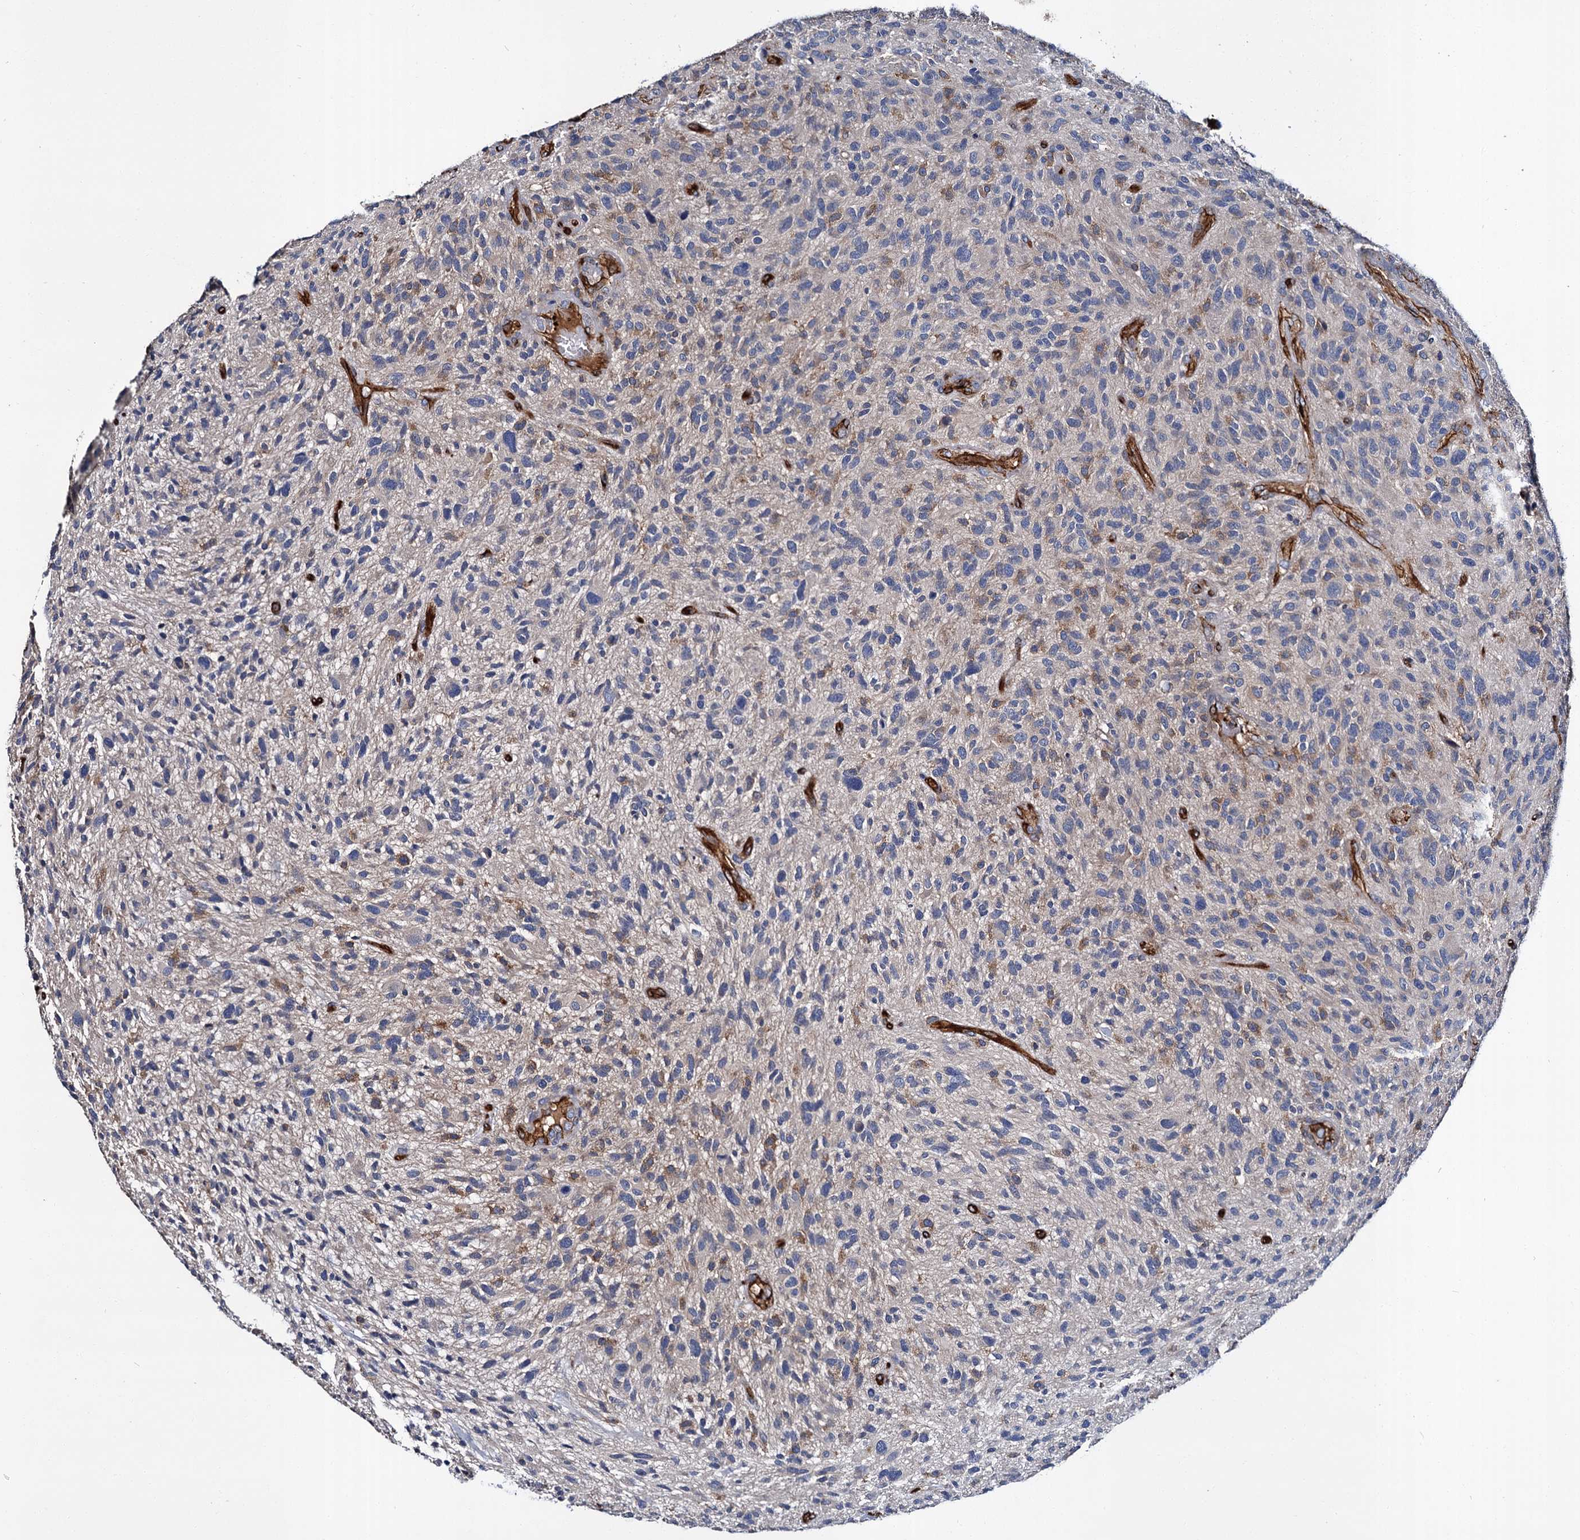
{"staining": {"intensity": "negative", "quantity": "none", "location": "none"}, "tissue": "glioma", "cell_type": "Tumor cells", "image_type": "cancer", "snomed": [{"axis": "morphology", "description": "Glioma, malignant, High grade"}, {"axis": "topography", "description": "Brain"}], "caption": "This is a histopathology image of immunohistochemistry (IHC) staining of malignant glioma (high-grade), which shows no positivity in tumor cells.", "gene": "CACNA1C", "patient": {"sex": "male", "age": 47}}